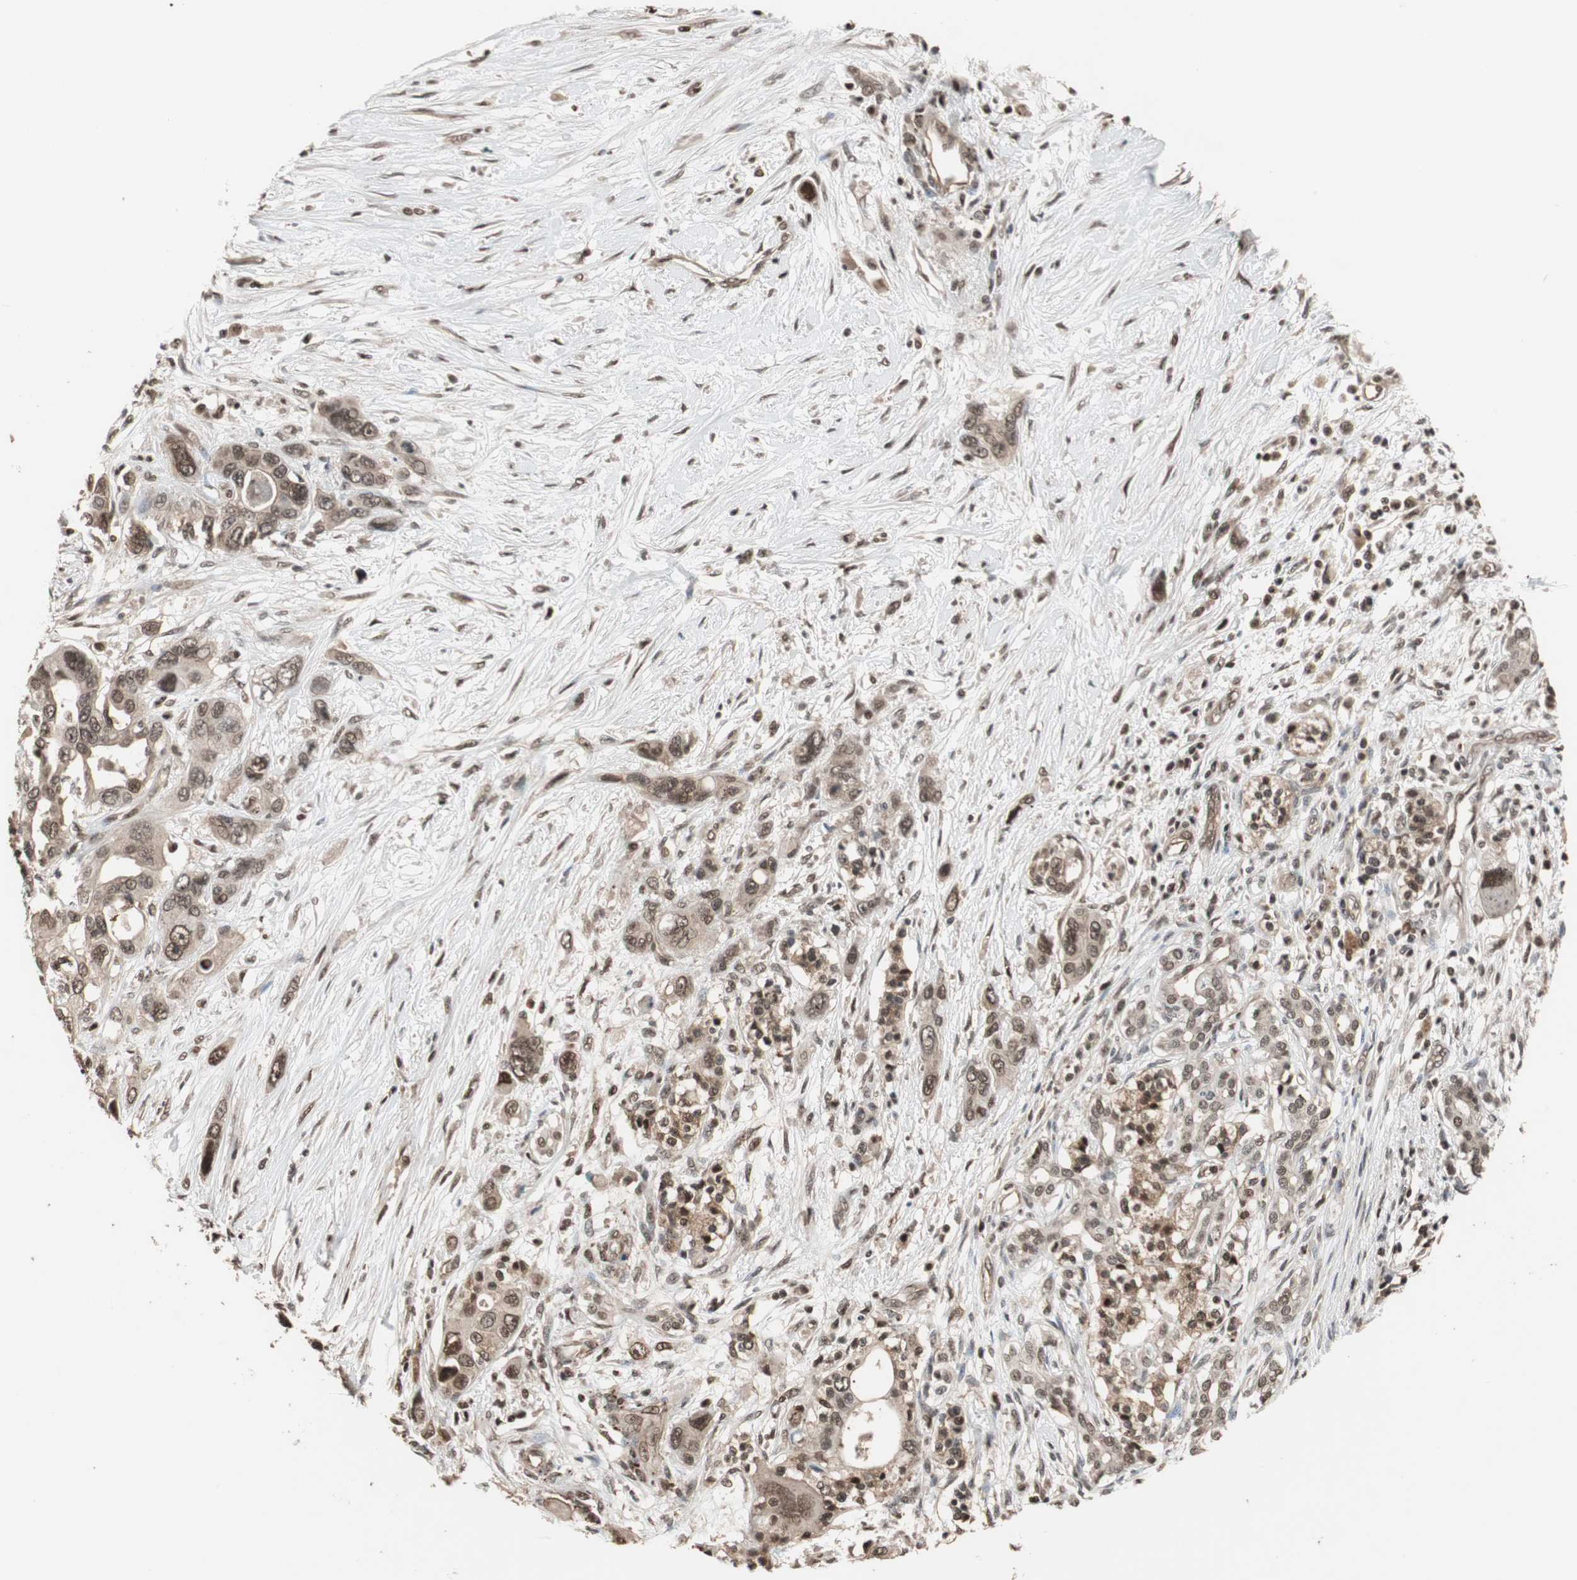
{"staining": {"intensity": "weak", "quantity": ">75%", "location": "cytoplasmic/membranous,nuclear"}, "tissue": "pancreatic cancer", "cell_type": "Tumor cells", "image_type": "cancer", "snomed": [{"axis": "morphology", "description": "Adenocarcinoma, NOS"}, {"axis": "topography", "description": "Pancreas"}], "caption": "Protein expression by immunohistochemistry shows weak cytoplasmic/membranous and nuclear positivity in about >75% of tumor cells in pancreatic cancer (adenocarcinoma). Nuclei are stained in blue.", "gene": "DRAP1", "patient": {"sex": "male", "age": 46}}